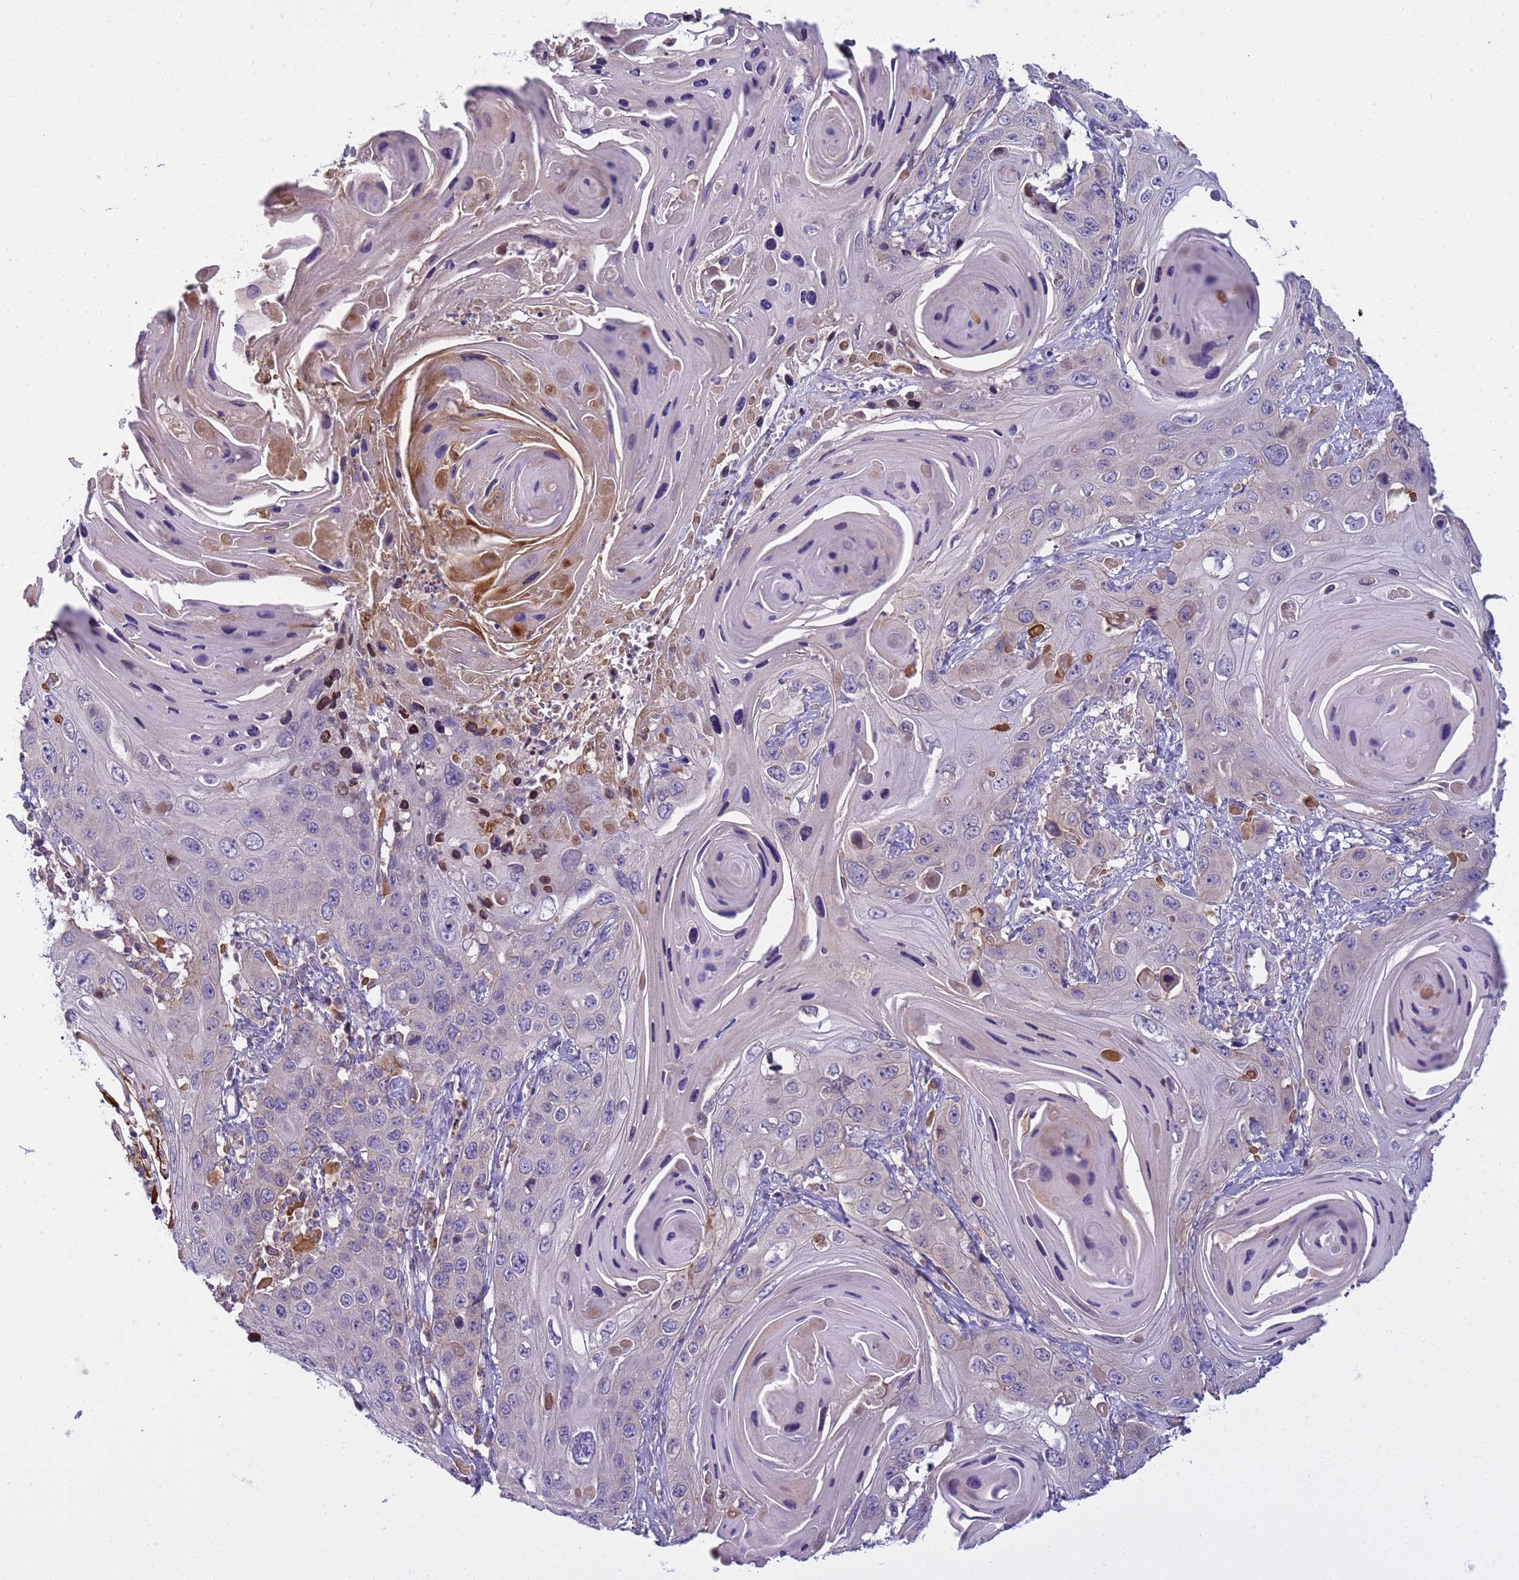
{"staining": {"intensity": "negative", "quantity": "none", "location": "none"}, "tissue": "skin cancer", "cell_type": "Tumor cells", "image_type": "cancer", "snomed": [{"axis": "morphology", "description": "Squamous cell carcinoma, NOS"}, {"axis": "topography", "description": "Skin"}], "caption": "Immunohistochemistry of squamous cell carcinoma (skin) shows no positivity in tumor cells. Brightfield microscopy of immunohistochemistry (IHC) stained with DAB (brown) and hematoxylin (blue), captured at high magnification.", "gene": "PLCXD3", "patient": {"sex": "male", "age": 55}}